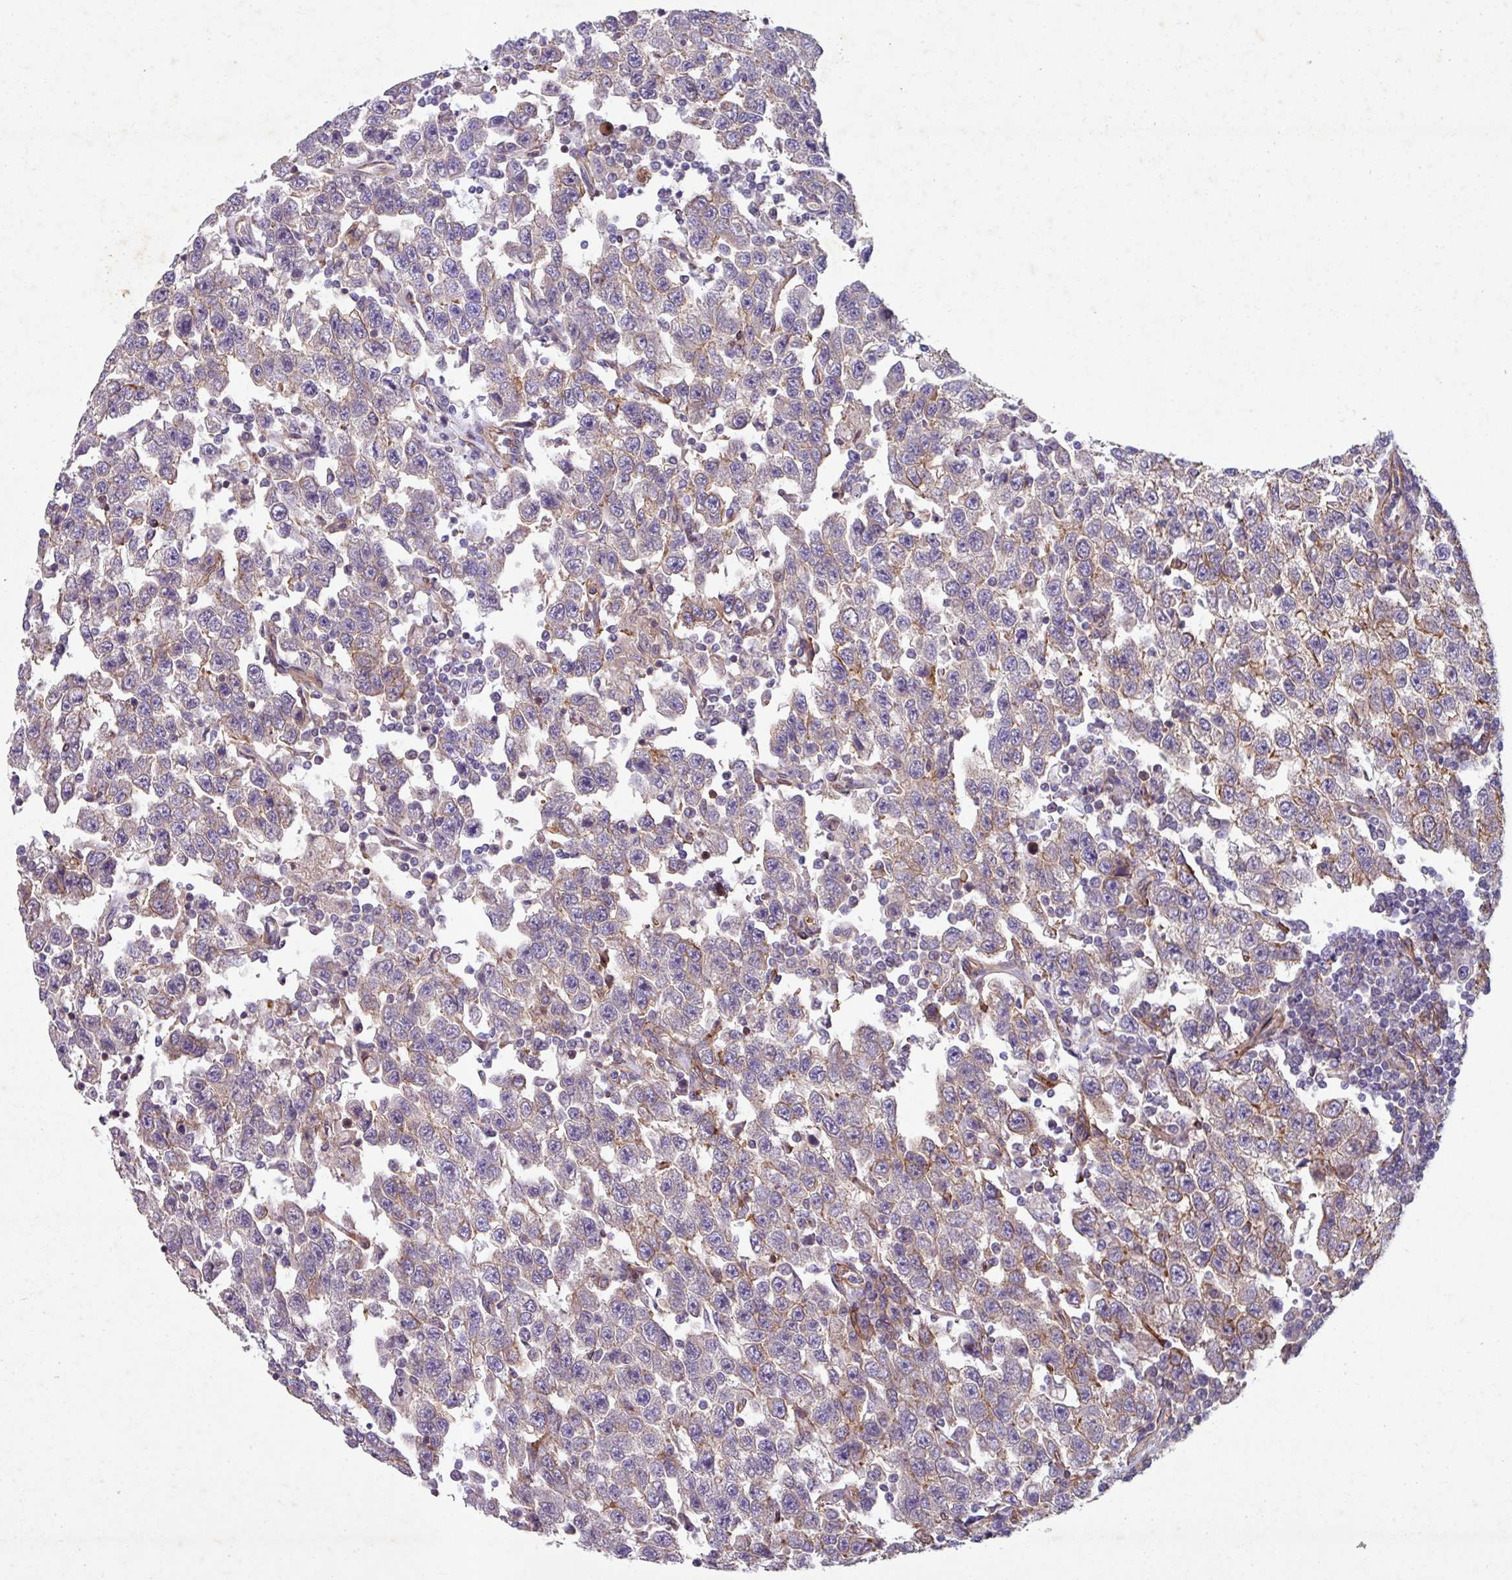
{"staining": {"intensity": "weak", "quantity": "25%-75%", "location": "cytoplasmic/membranous"}, "tissue": "testis cancer", "cell_type": "Tumor cells", "image_type": "cancer", "snomed": [{"axis": "morphology", "description": "Seminoma, NOS"}, {"axis": "topography", "description": "Testis"}], "caption": "This is a histology image of immunohistochemistry (IHC) staining of testis cancer (seminoma), which shows weak expression in the cytoplasmic/membranous of tumor cells.", "gene": "ATP2C2", "patient": {"sex": "male", "age": 41}}